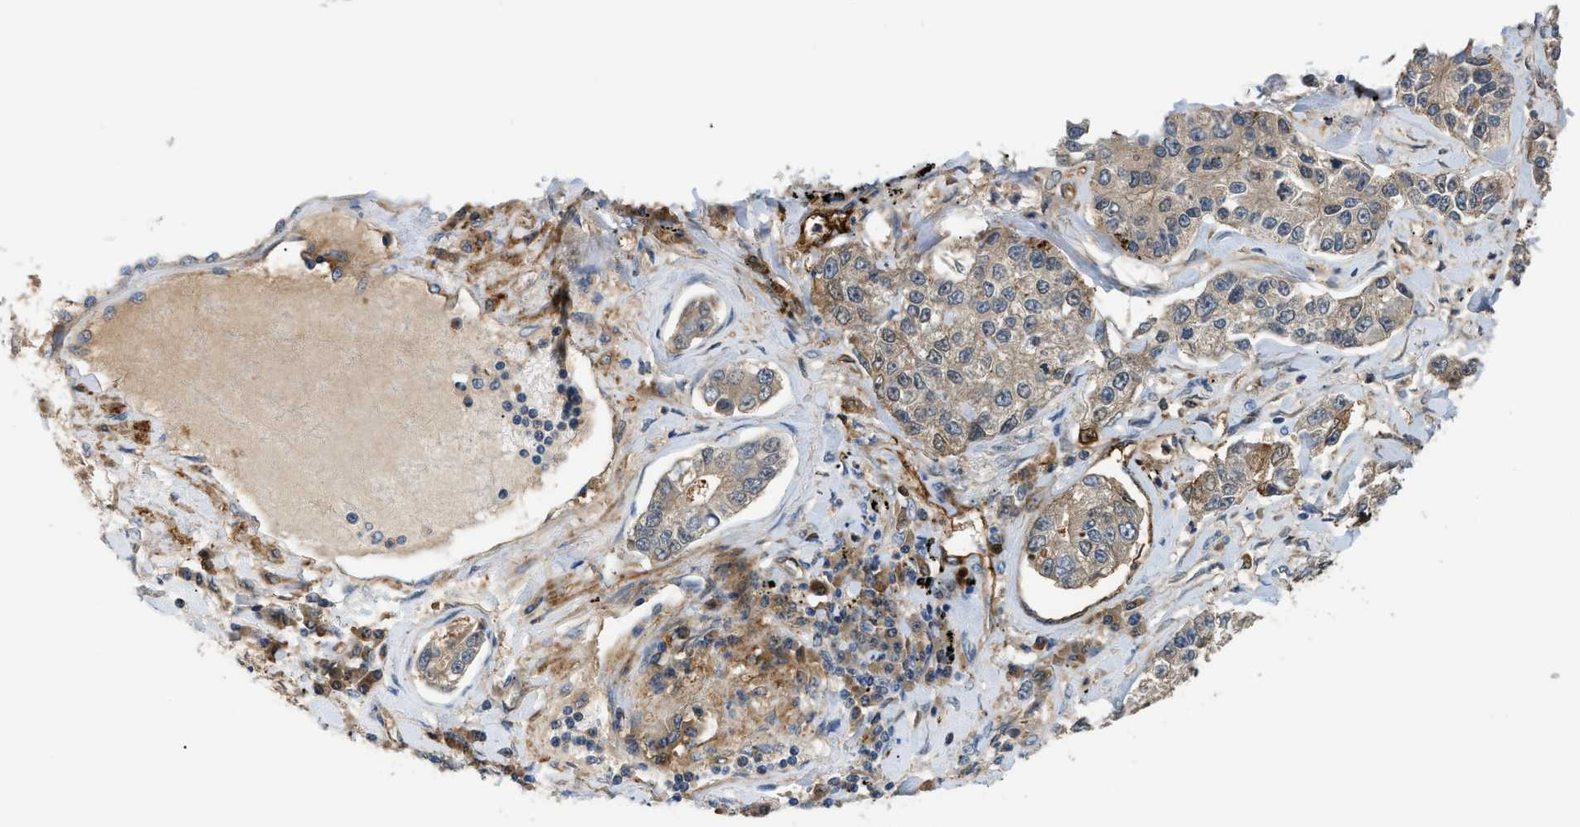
{"staining": {"intensity": "weak", "quantity": "<25%", "location": "cytoplasmic/membranous"}, "tissue": "lung cancer", "cell_type": "Tumor cells", "image_type": "cancer", "snomed": [{"axis": "morphology", "description": "Adenocarcinoma, NOS"}, {"axis": "topography", "description": "Lung"}], "caption": "Tumor cells show no significant protein expression in lung cancer.", "gene": "TRAK2", "patient": {"sex": "male", "age": 49}}